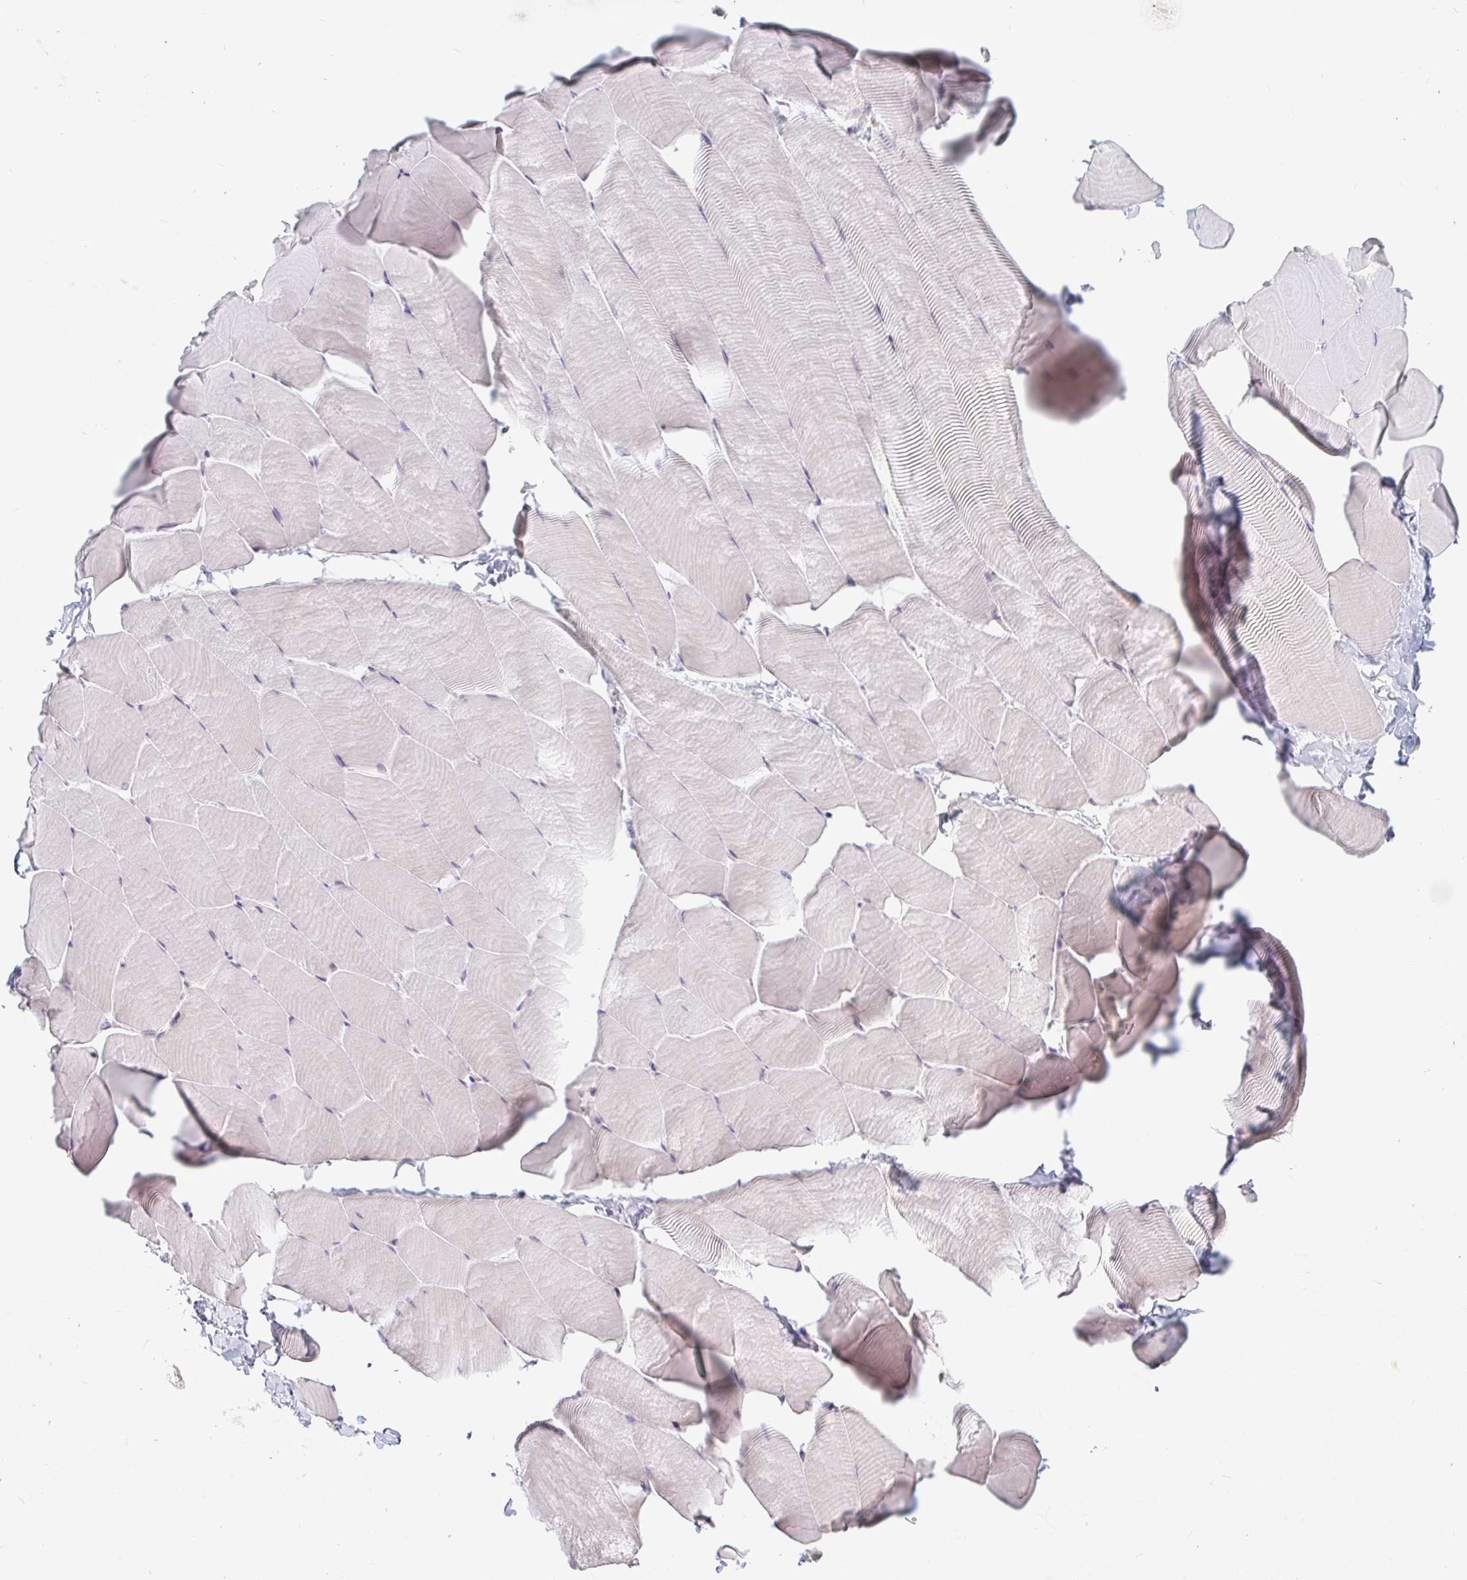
{"staining": {"intensity": "negative", "quantity": "none", "location": "none"}, "tissue": "skeletal muscle", "cell_type": "Myocytes", "image_type": "normal", "snomed": [{"axis": "morphology", "description": "Normal tissue, NOS"}, {"axis": "topography", "description": "Skeletal muscle"}], "caption": "Skeletal muscle stained for a protein using IHC exhibits no expression myocytes.", "gene": "NME9", "patient": {"sex": "male", "age": 25}}